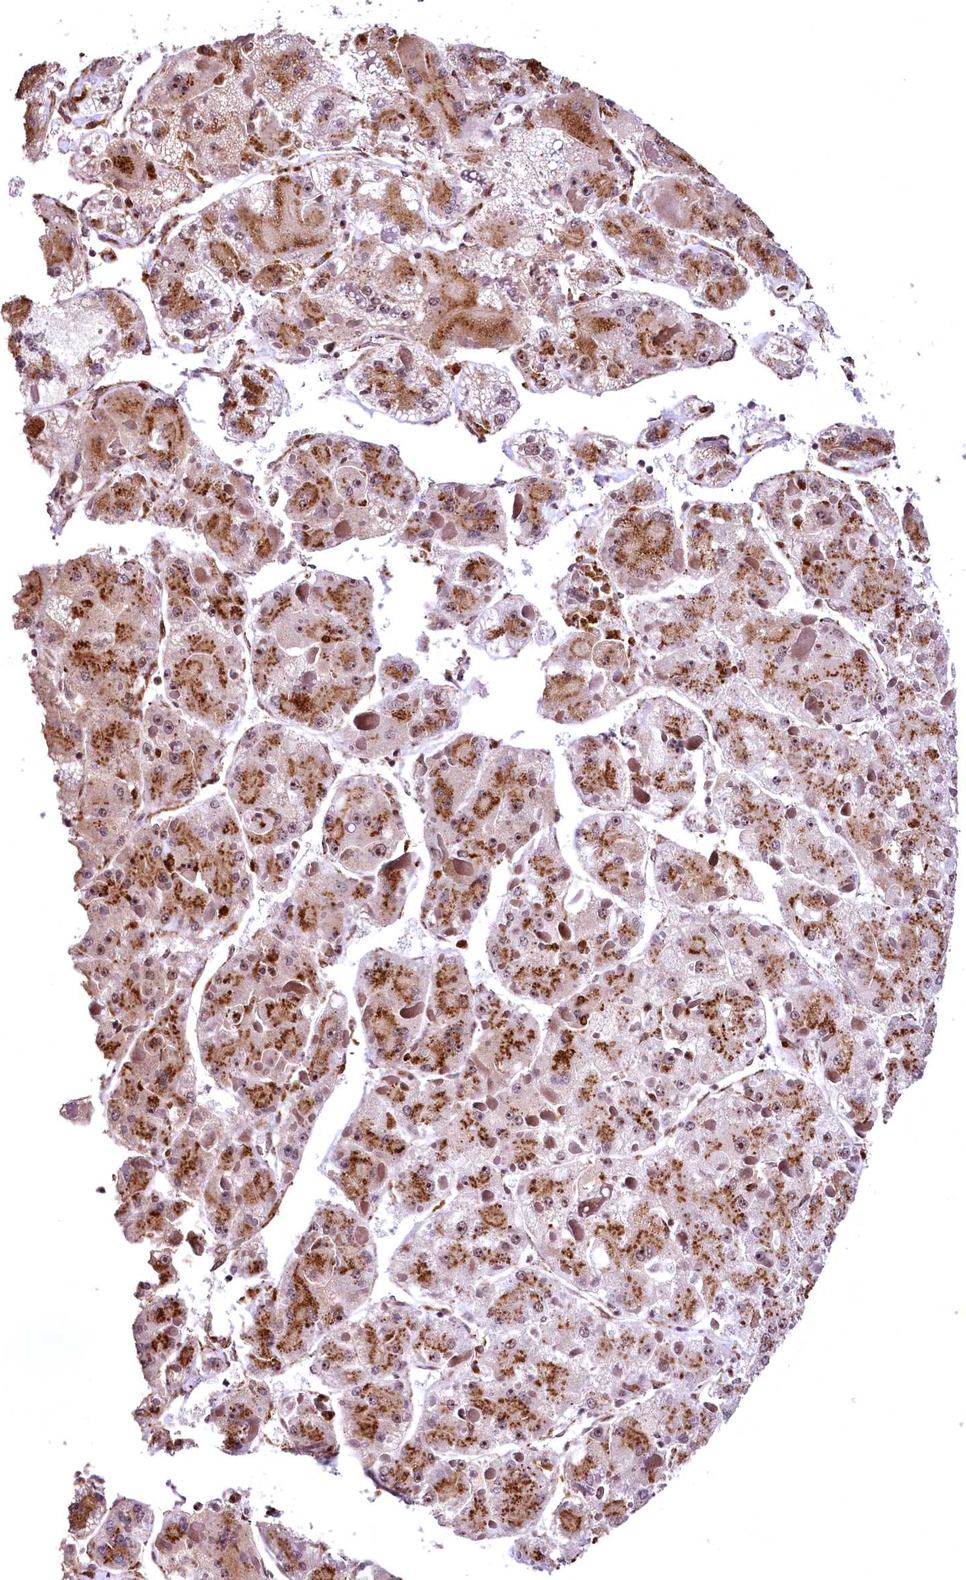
{"staining": {"intensity": "moderate", "quantity": ">75%", "location": "cytoplasmic/membranous"}, "tissue": "liver cancer", "cell_type": "Tumor cells", "image_type": "cancer", "snomed": [{"axis": "morphology", "description": "Carcinoma, Hepatocellular, NOS"}, {"axis": "topography", "description": "Liver"}], "caption": "Approximately >75% of tumor cells in liver cancer reveal moderate cytoplasmic/membranous protein expression as visualized by brown immunohistochemical staining.", "gene": "PDS5B", "patient": {"sex": "female", "age": 73}}